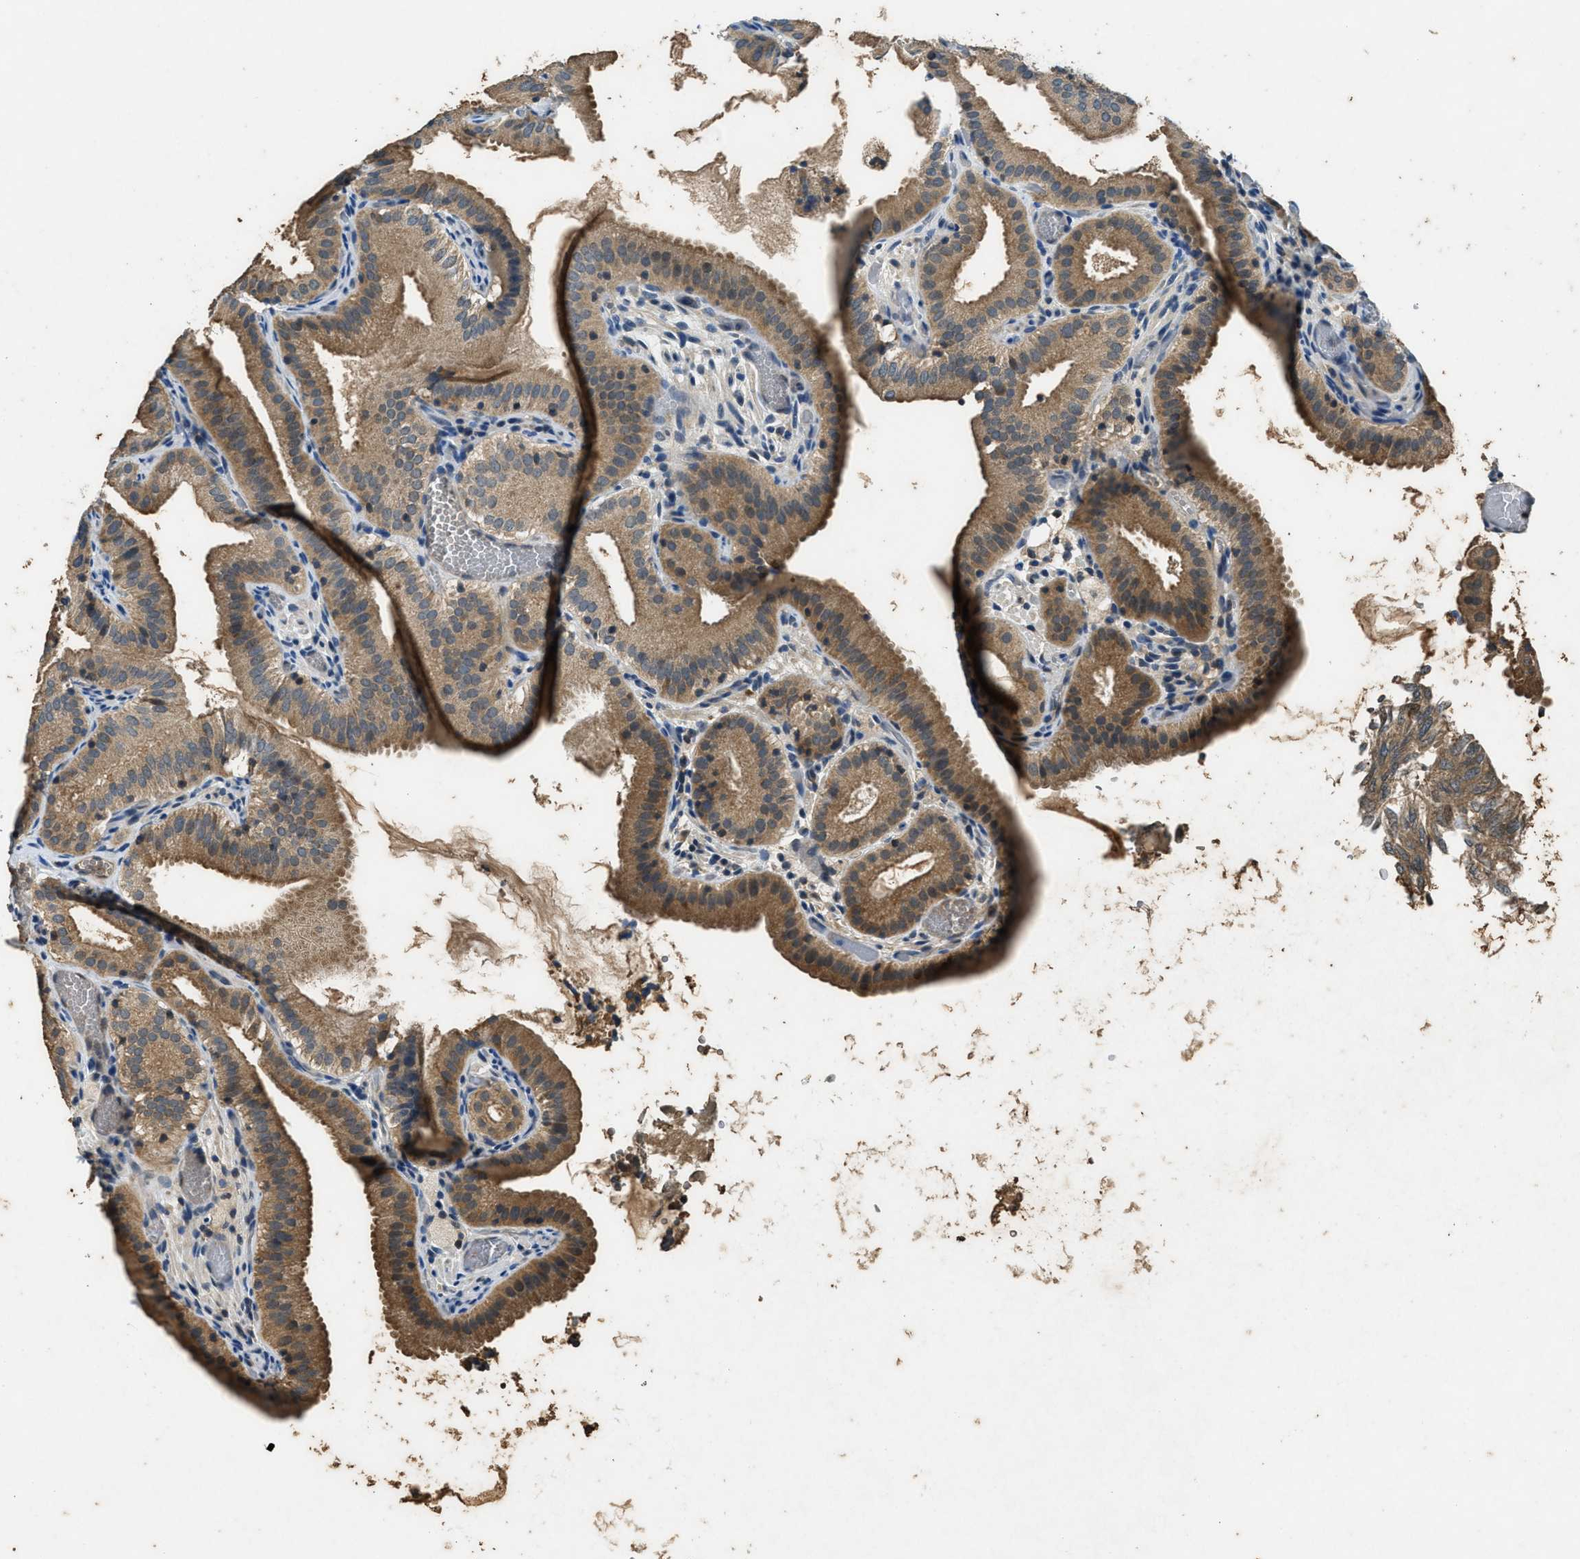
{"staining": {"intensity": "moderate", "quantity": ">75%", "location": "cytoplasmic/membranous"}, "tissue": "gallbladder", "cell_type": "Glandular cells", "image_type": "normal", "snomed": [{"axis": "morphology", "description": "Normal tissue, NOS"}, {"axis": "topography", "description": "Gallbladder"}], "caption": "Moderate cytoplasmic/membranous protein expression is appreciated in about >75% of glandular cells in gallbladder.", "gene": "DUSP6", "patient": {"sex": "male", "age": 54}}